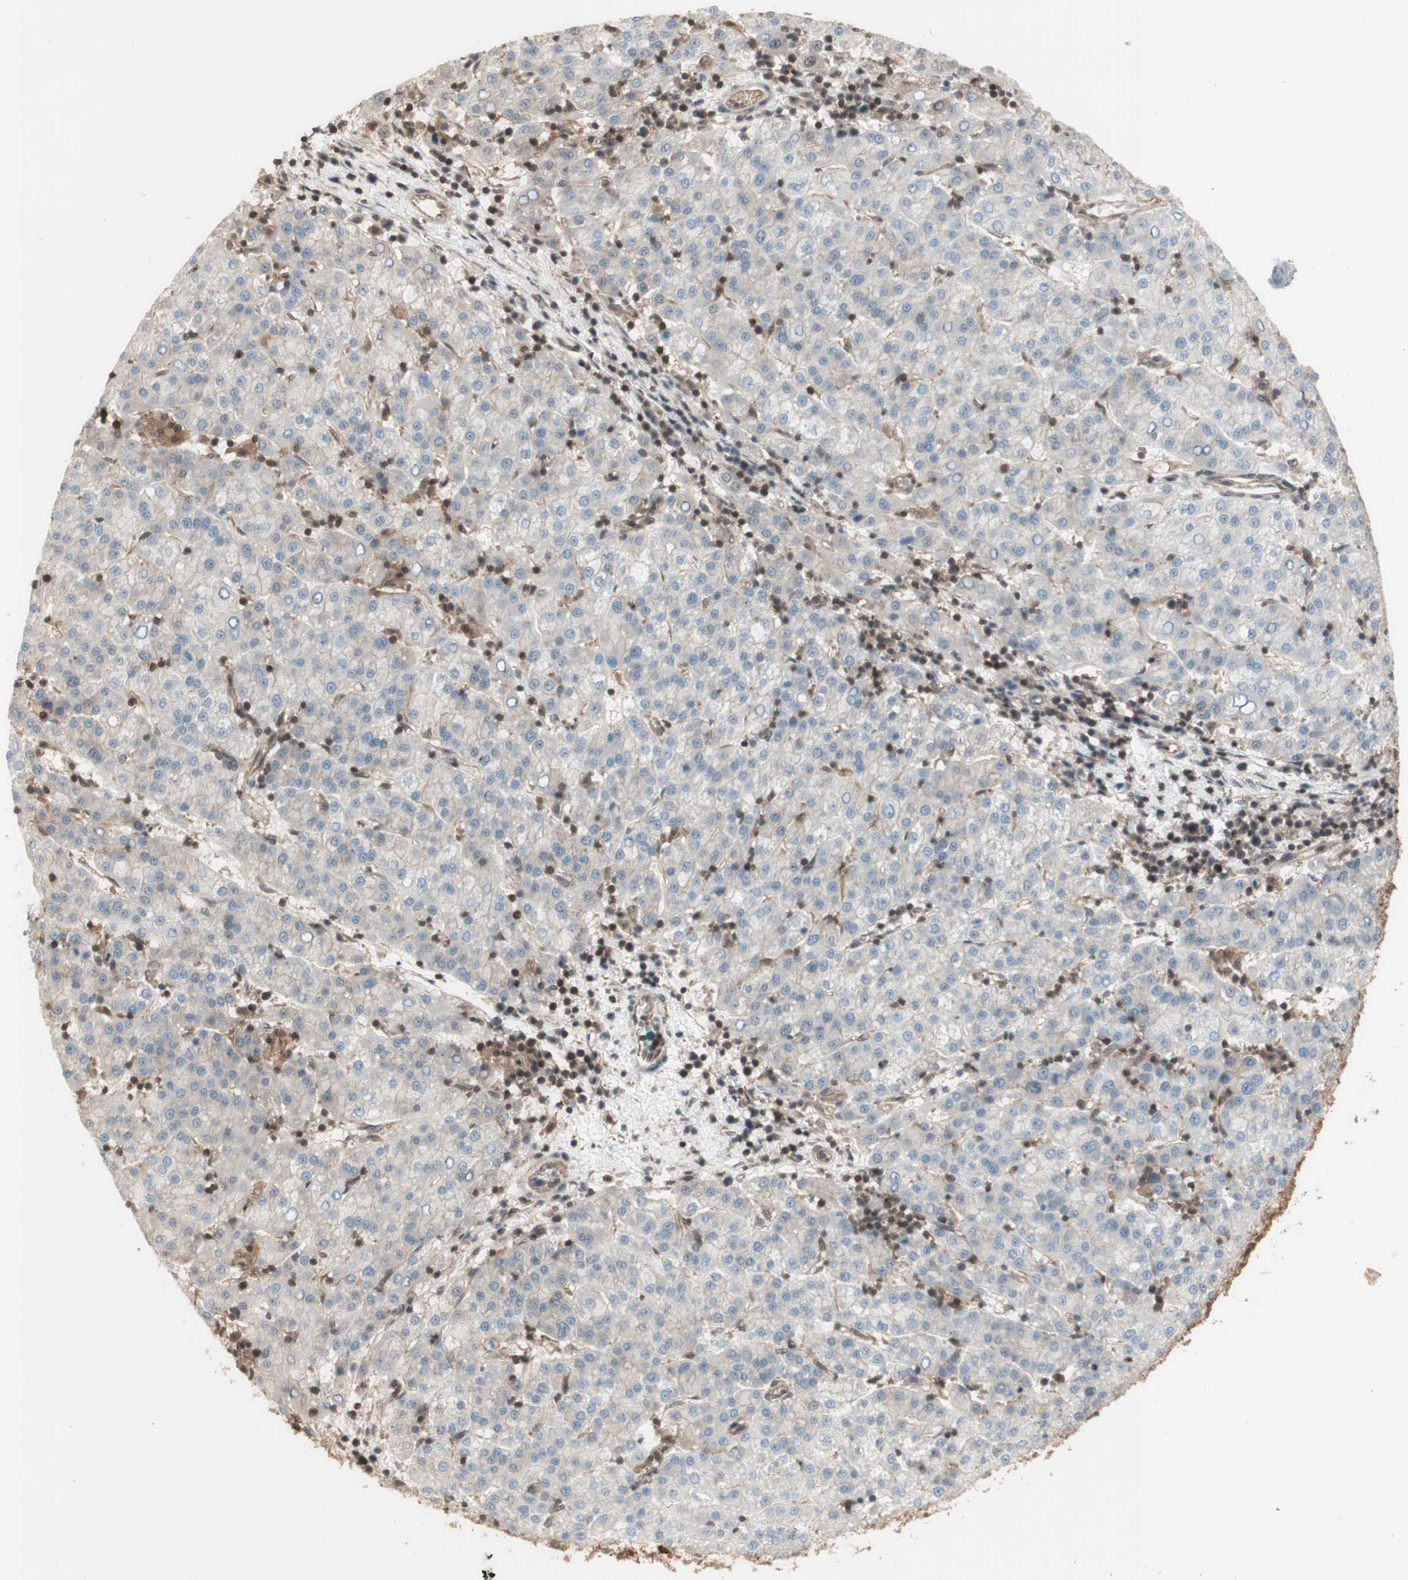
{"staining": {"intensity": "weak", "quantity": "<25%", "location": "cytoplasmic/membranous"}, "tissue": "liver cancer", "cell_type": "Tumor cells", "image_type": "cancer", "snomed": [{"axis": "morphology", "description": "Carcinoma, Hepatocellular, NOS"}, {"axis": "topography", "description": "Liver"}], "caption": "A photomicrograph of hepatocellular carcinoma (liver) stained for a protein exhibits no brown staining in tumor cells. (Brightfield microscopy of DAB (3,3'-diaminobenzidine) immunohistochemistry at high magnification).", "gene": "YWHAB", "patient": {"sex": "female", "age": 58}}